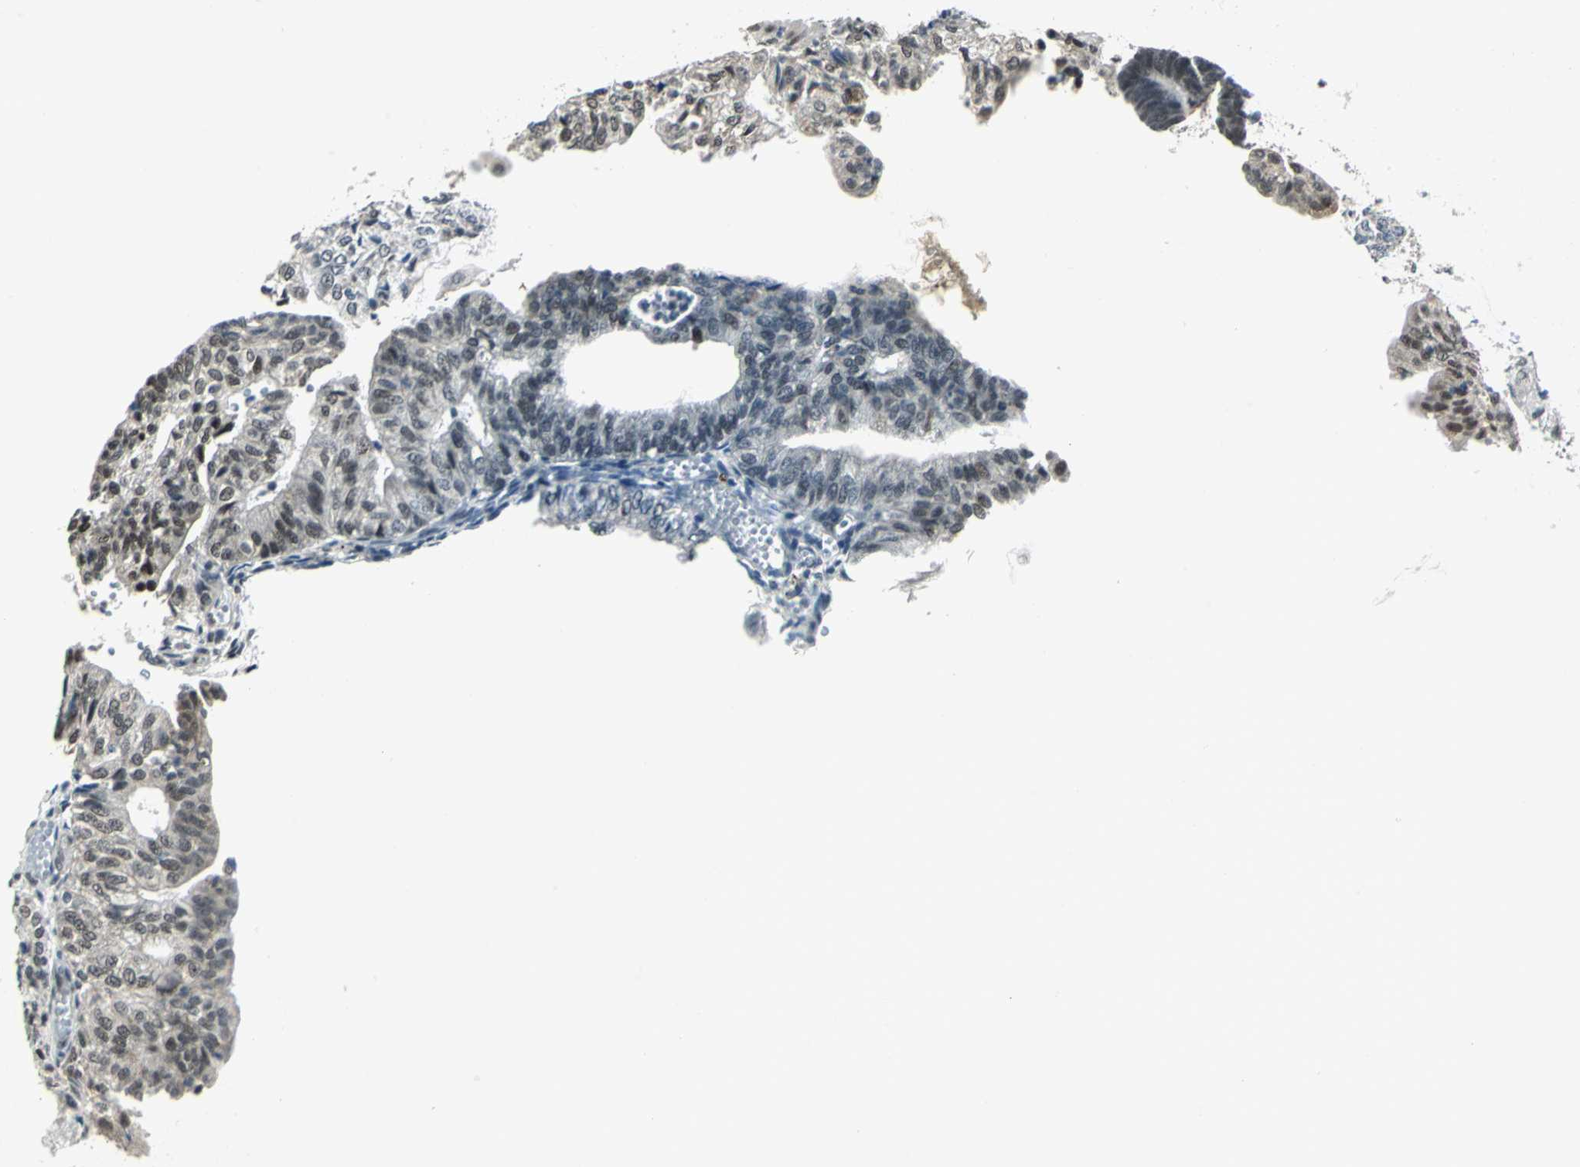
{"staining": {"intensity": "weak", "quantity": "<25%", "location": "cytoplasmic/membranous"}, "tissue": "endometrial cancer", "cell_type": "Tumor cells", "image_type": "cancer", "snomed": [{"axis": "morphology", "description": "Adenocarcinoma, NOS"}, {"axis": "topography", "description": "Endometrium"}], "caption": "Image shows no protein positivity in tumor cells of endometrial cancer tissue.", "gene": "MTA1", "patient": {"sex": "female", "age": 59}}